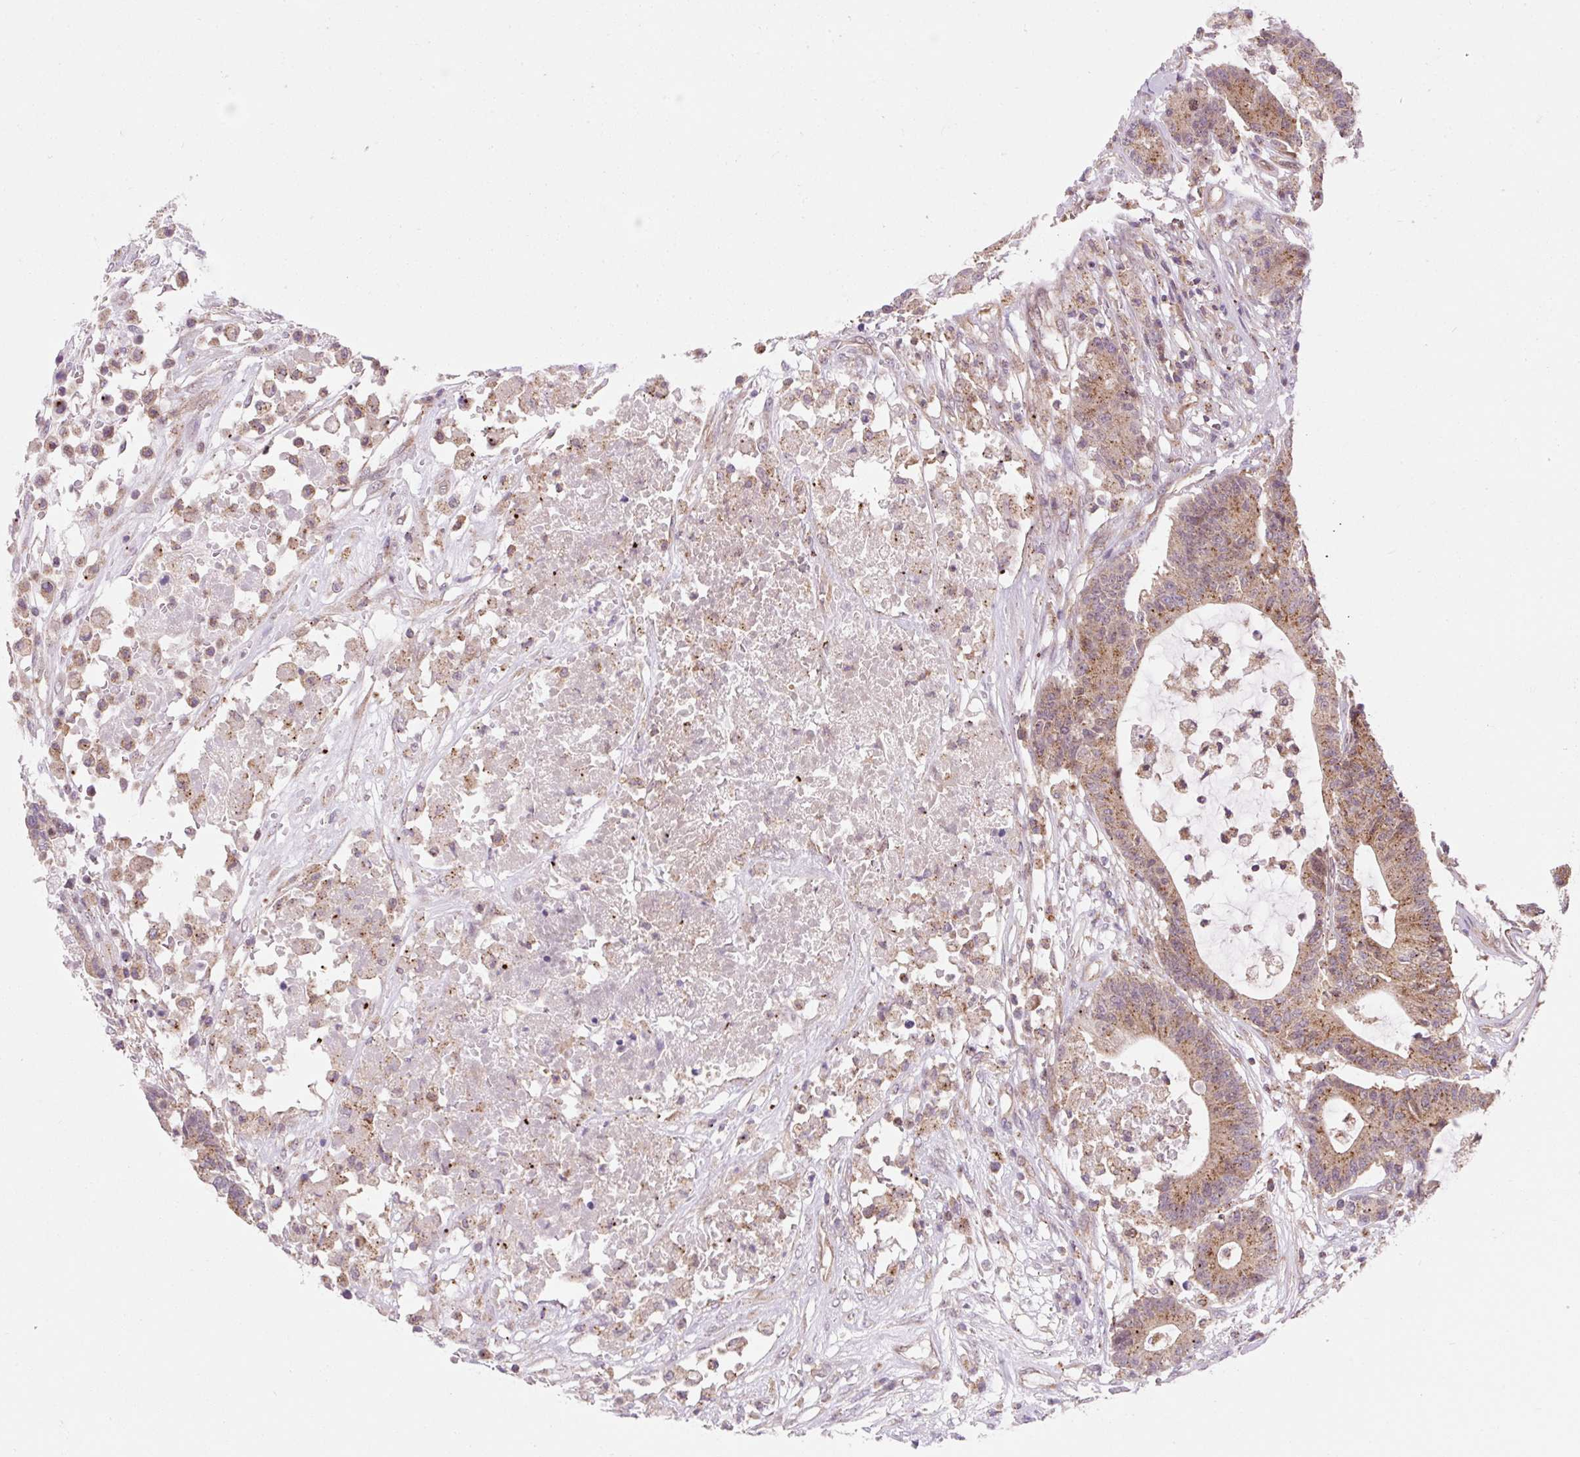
{"staining": {"intensity": "moderate", "quantity": ">75%", "location": "cytoplasmic/membranous"}, "tissue": "colorectal cancer", "cell_type": "Tumor cells", "image_type": "cancer", "snomed": [{"axis": "morphology", "description": "Adenocarcinoma, NOS"}, {"axis": "topography", "description": "Colon"}], "caption": "Brown immunohistochemical staining in human colorectal adenocarcinoma exhibits moderate cytoplasmic/membranous staining in approximately >75% of tumor cells.", "gene": "VPS4A", "patient": {"sex": "female", "age": 84}}